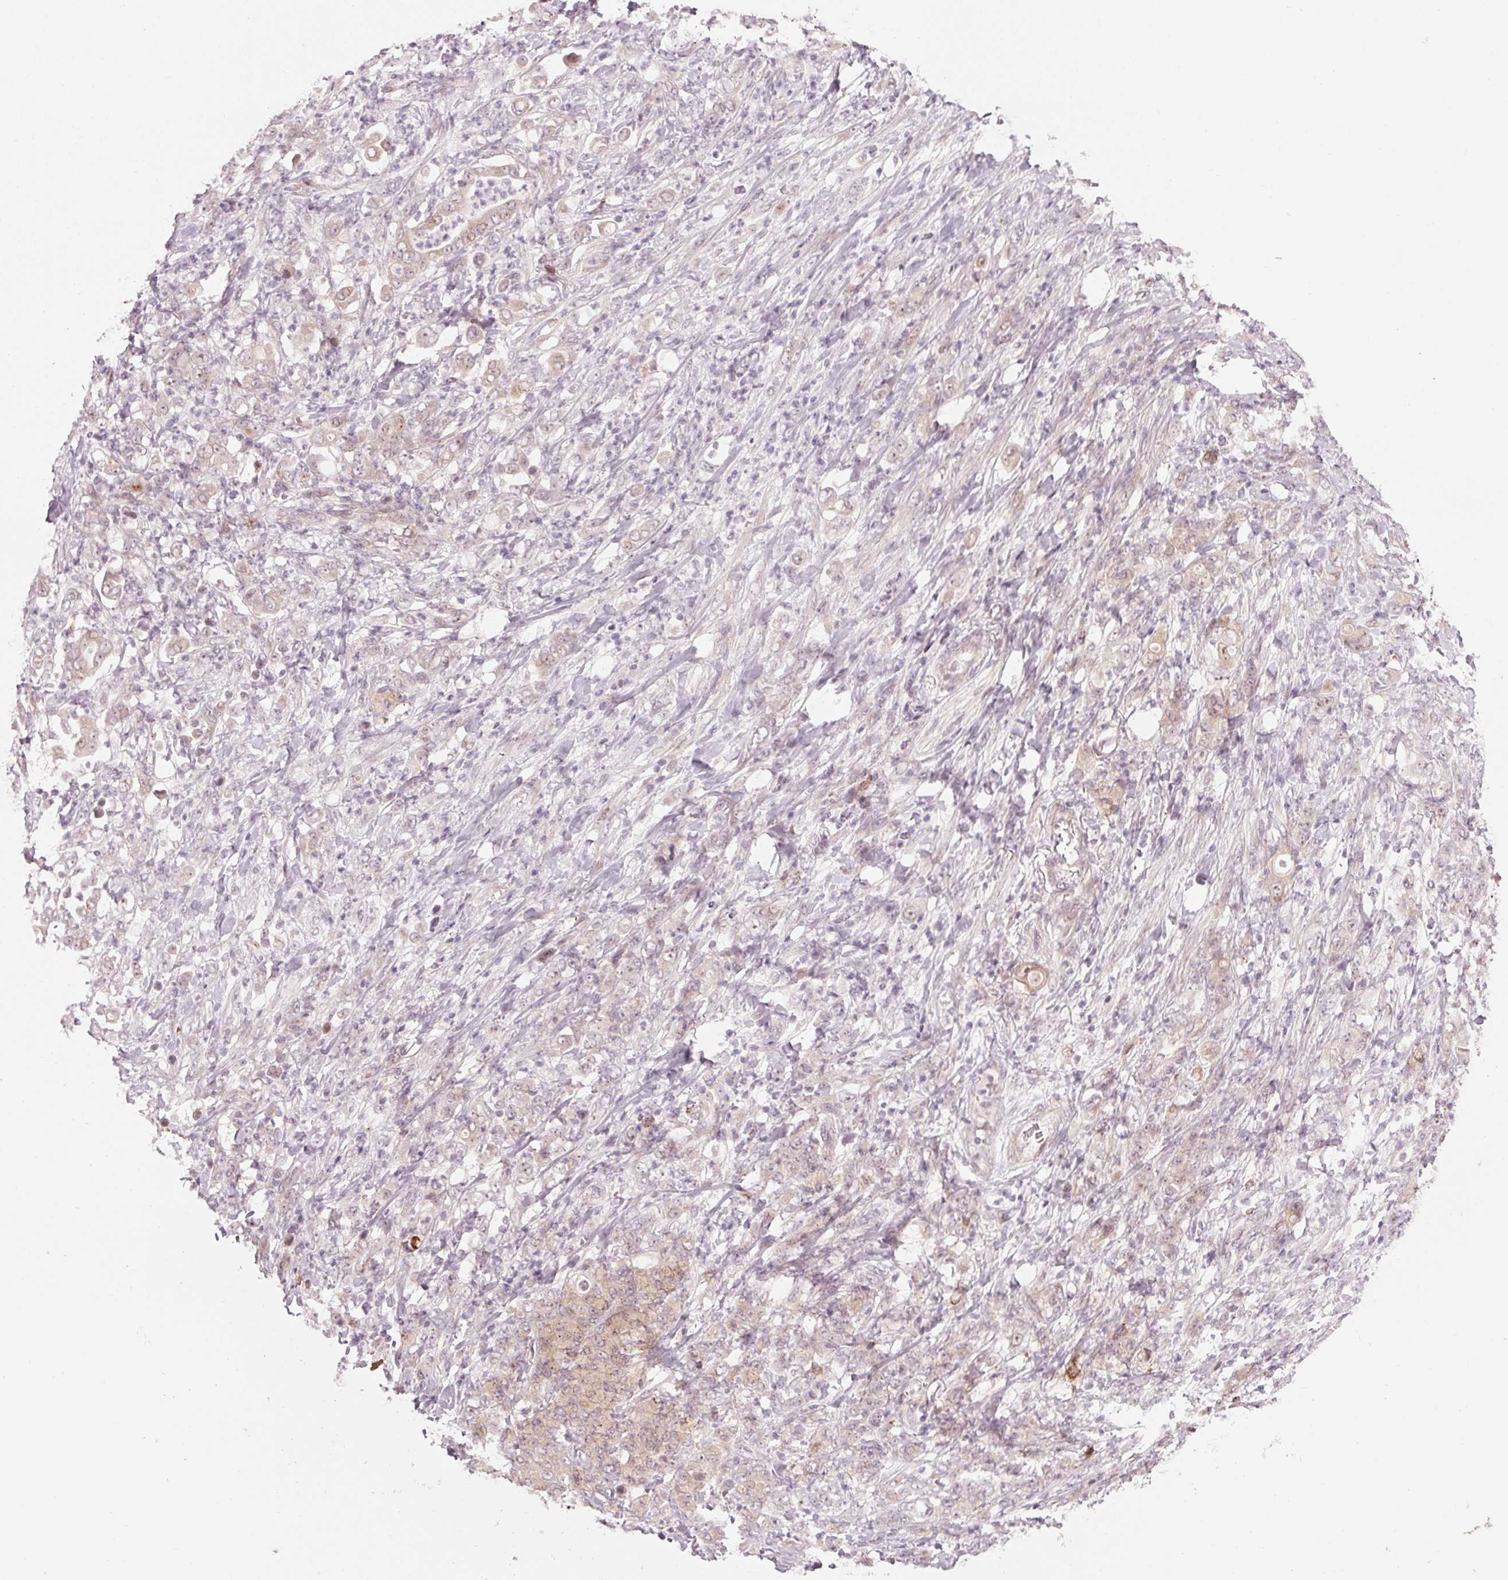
{"staining": {"intensity": "weak", "quantity": "<25%", "location": "cytoplasmic/membranous"}, "tissue": "stomach cancer", "cell_type": "Tumor cells", "image_type": "cancer", "snomed": [{"axis": "morphology", "description": "Adenocarcinoma, NOS"}, {"axis": "topography", "description": "Stomach"}], "caption": "Human stomach cancer stained for a protein using immunohistochemistry (IHC) exhibits no staining in tumor cells.", "gene": "TMED6", "patient": {"sex": "female", "age": 79}}